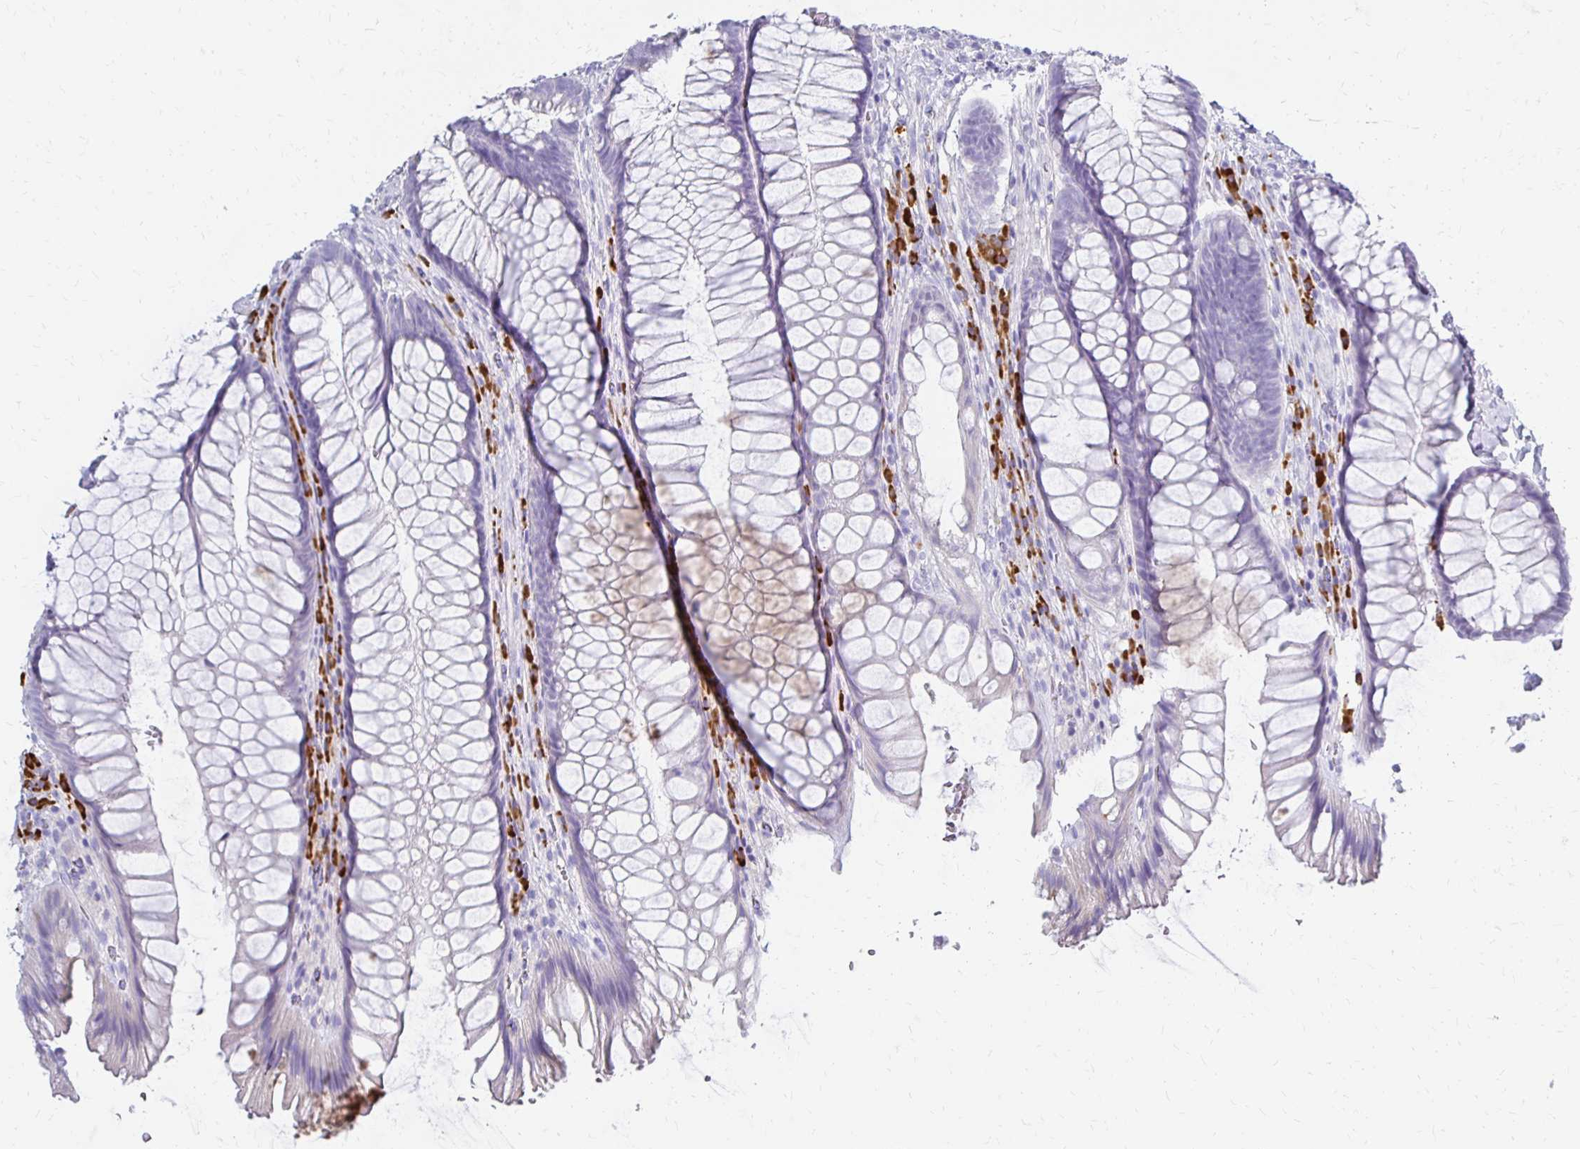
{"staining": {"intensity": "negative", "quantity": "none", "location": "none"}, "tissue": "rectum", "cell_type": "Glandular cells", "image_type": "normal", "snomed": [{"axis": "morphology", "description": "Normal tissue, NOS"}, {"axis": "topography", "description": "Rectum"}], "caption": "High magnification brightfield microscopy of unremarkable rectum stained with DAB (brown) and counterstained with hematoxylin (blue): glandular cells show no significant staining. (IHC, brightfield microscopy, high magnification).", "gene": "FNTB", "patient": {"sex": "male", "age": 53}}